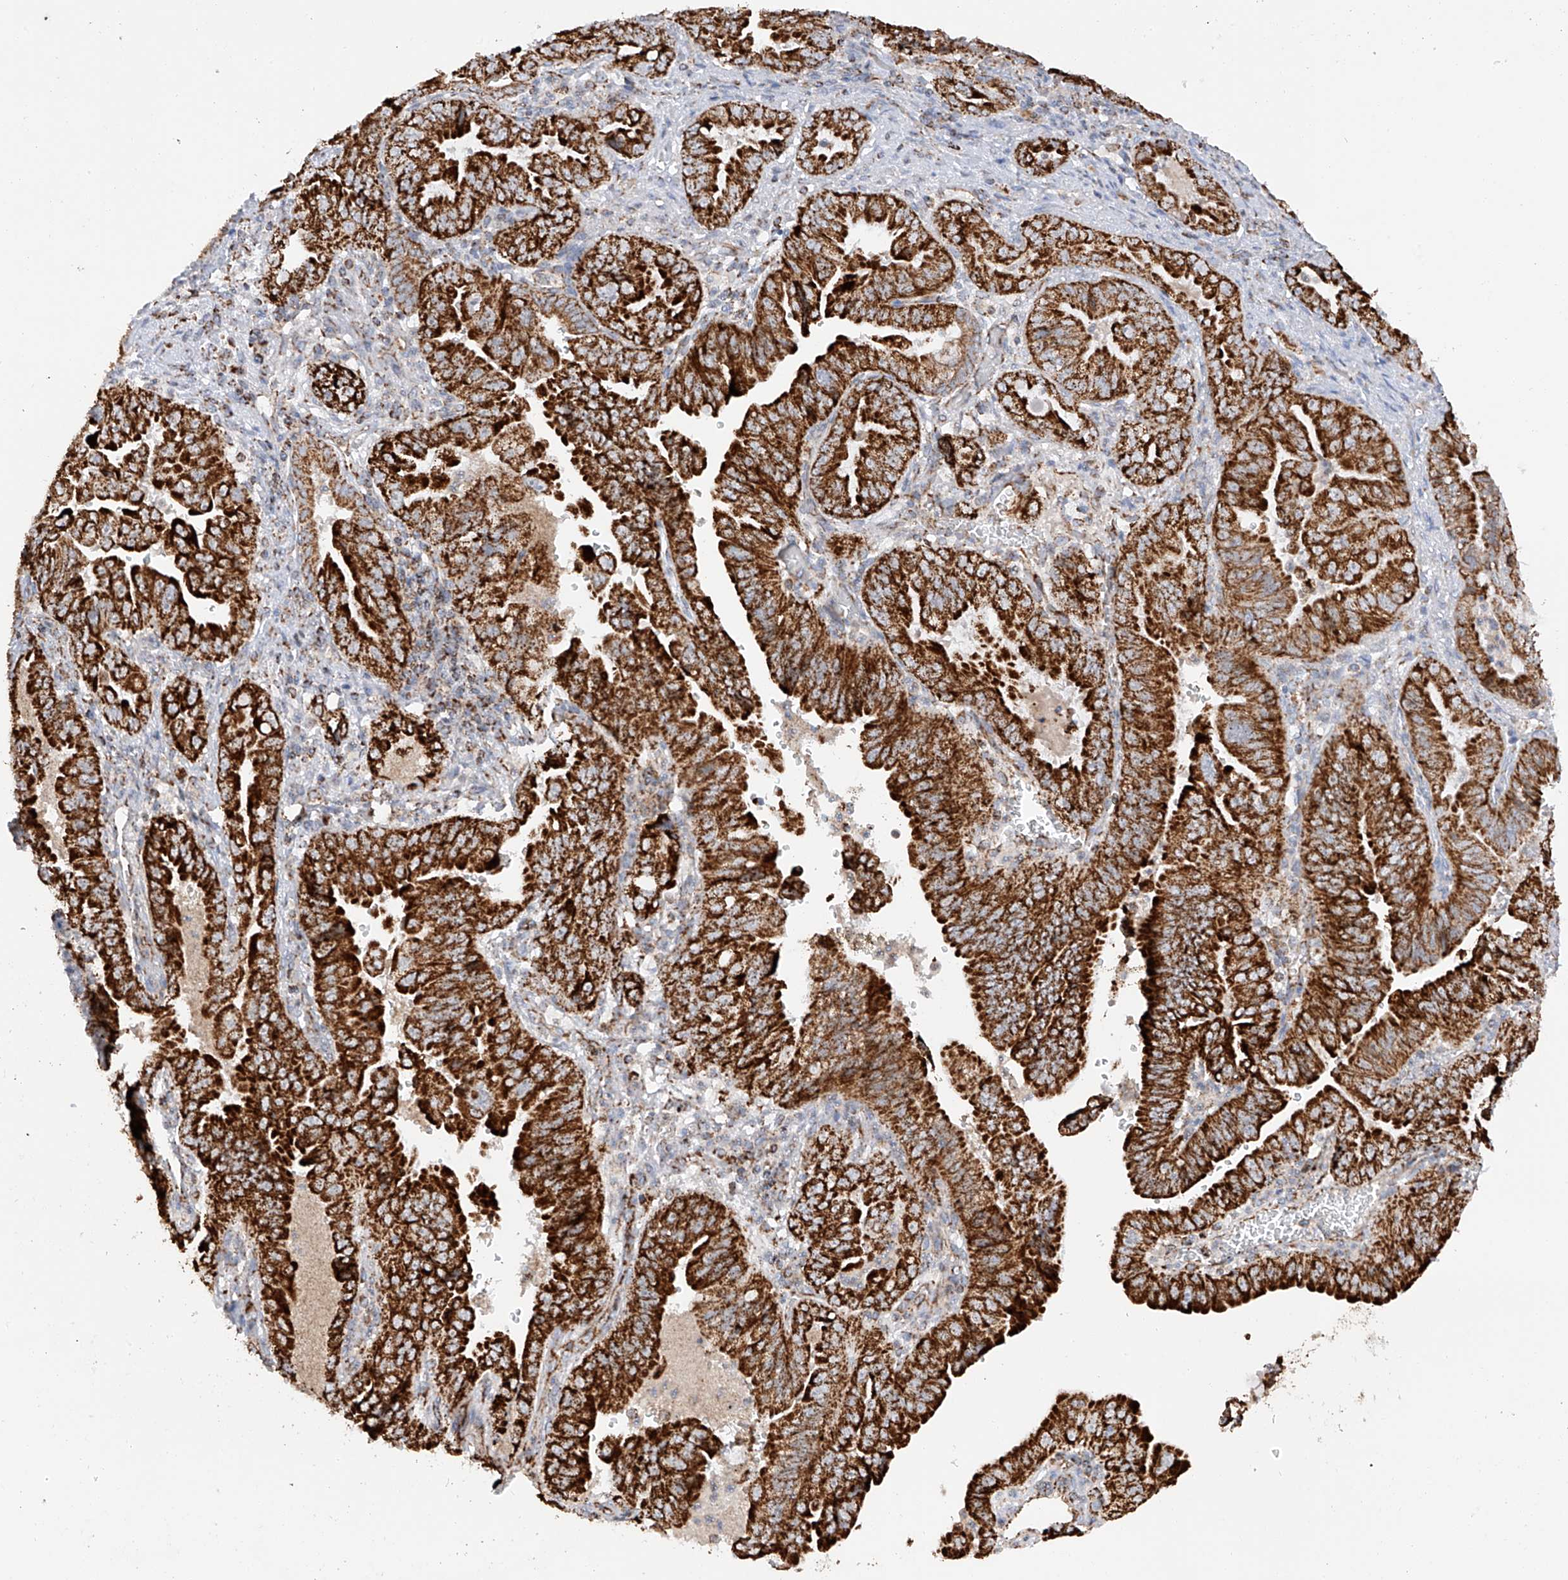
{"staining": {"intensity": "strong", "quantity": ">75%", "location": "cytoplasmic/membranous"}, "tissue": "pancreatic cancer", "cell_type": "Tumor cells", "image_type": "cancer", "snomed": [{"axis": "morphology", "description": "Adenocarcinoma, NOS"}, {"axis": "topography", "description": "Pancreas"}], "caption": "An IHC histopathology image of tumor tissue is shown. Protein staining in brown highlights strong cytoplasmic/membranous positivity in pancreatic cancer within tumor cells. (DAB (3,3'-diaminobenzidine) IHC, brown staining for protein, blue staining for nuclei).", "gene": "TTC27", "patient": {"sex": "male", "age": 70}}